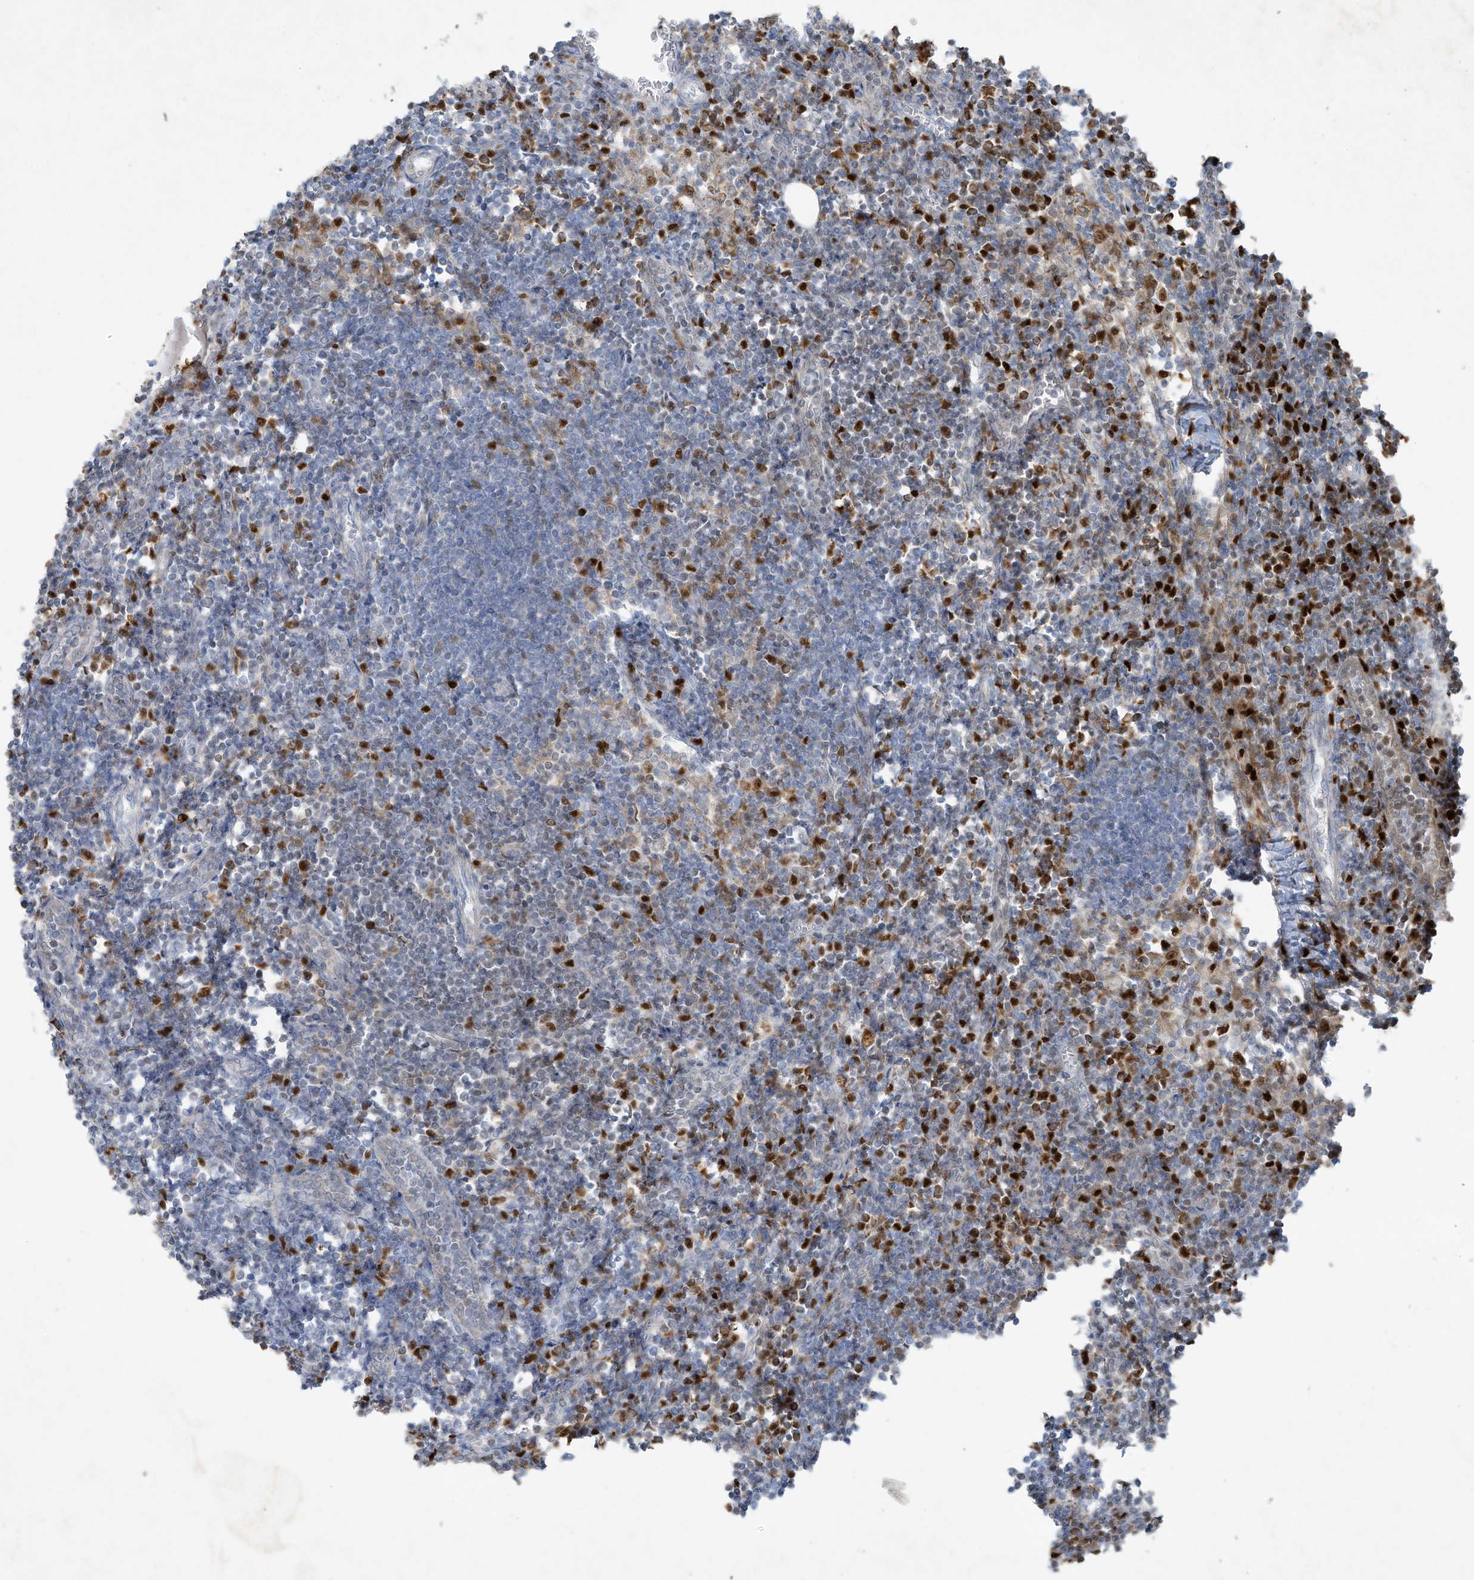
{"staining": {"intensity": "negative", "quantity": "none", "location": "none"}, "tissue": "lymph node", "cell_type": "Germinal center cells", "image_type": "normal", "snomed": [{"axis": "morphology", "description": "Normal tissue, NOS"}, {"axis": "morphology", "description": "Malignant melanoma, Metastatic site"}, {"axis": "topography", "description": "Lymph node"}], "caption": "Unremarkable lymph node was stained to show a protein in brown. There is no significant staining in germinal center cells. Nuclei are stained in blue.", "gene": "TUBE1", "patient": {"sex": "male", "age": 41}}